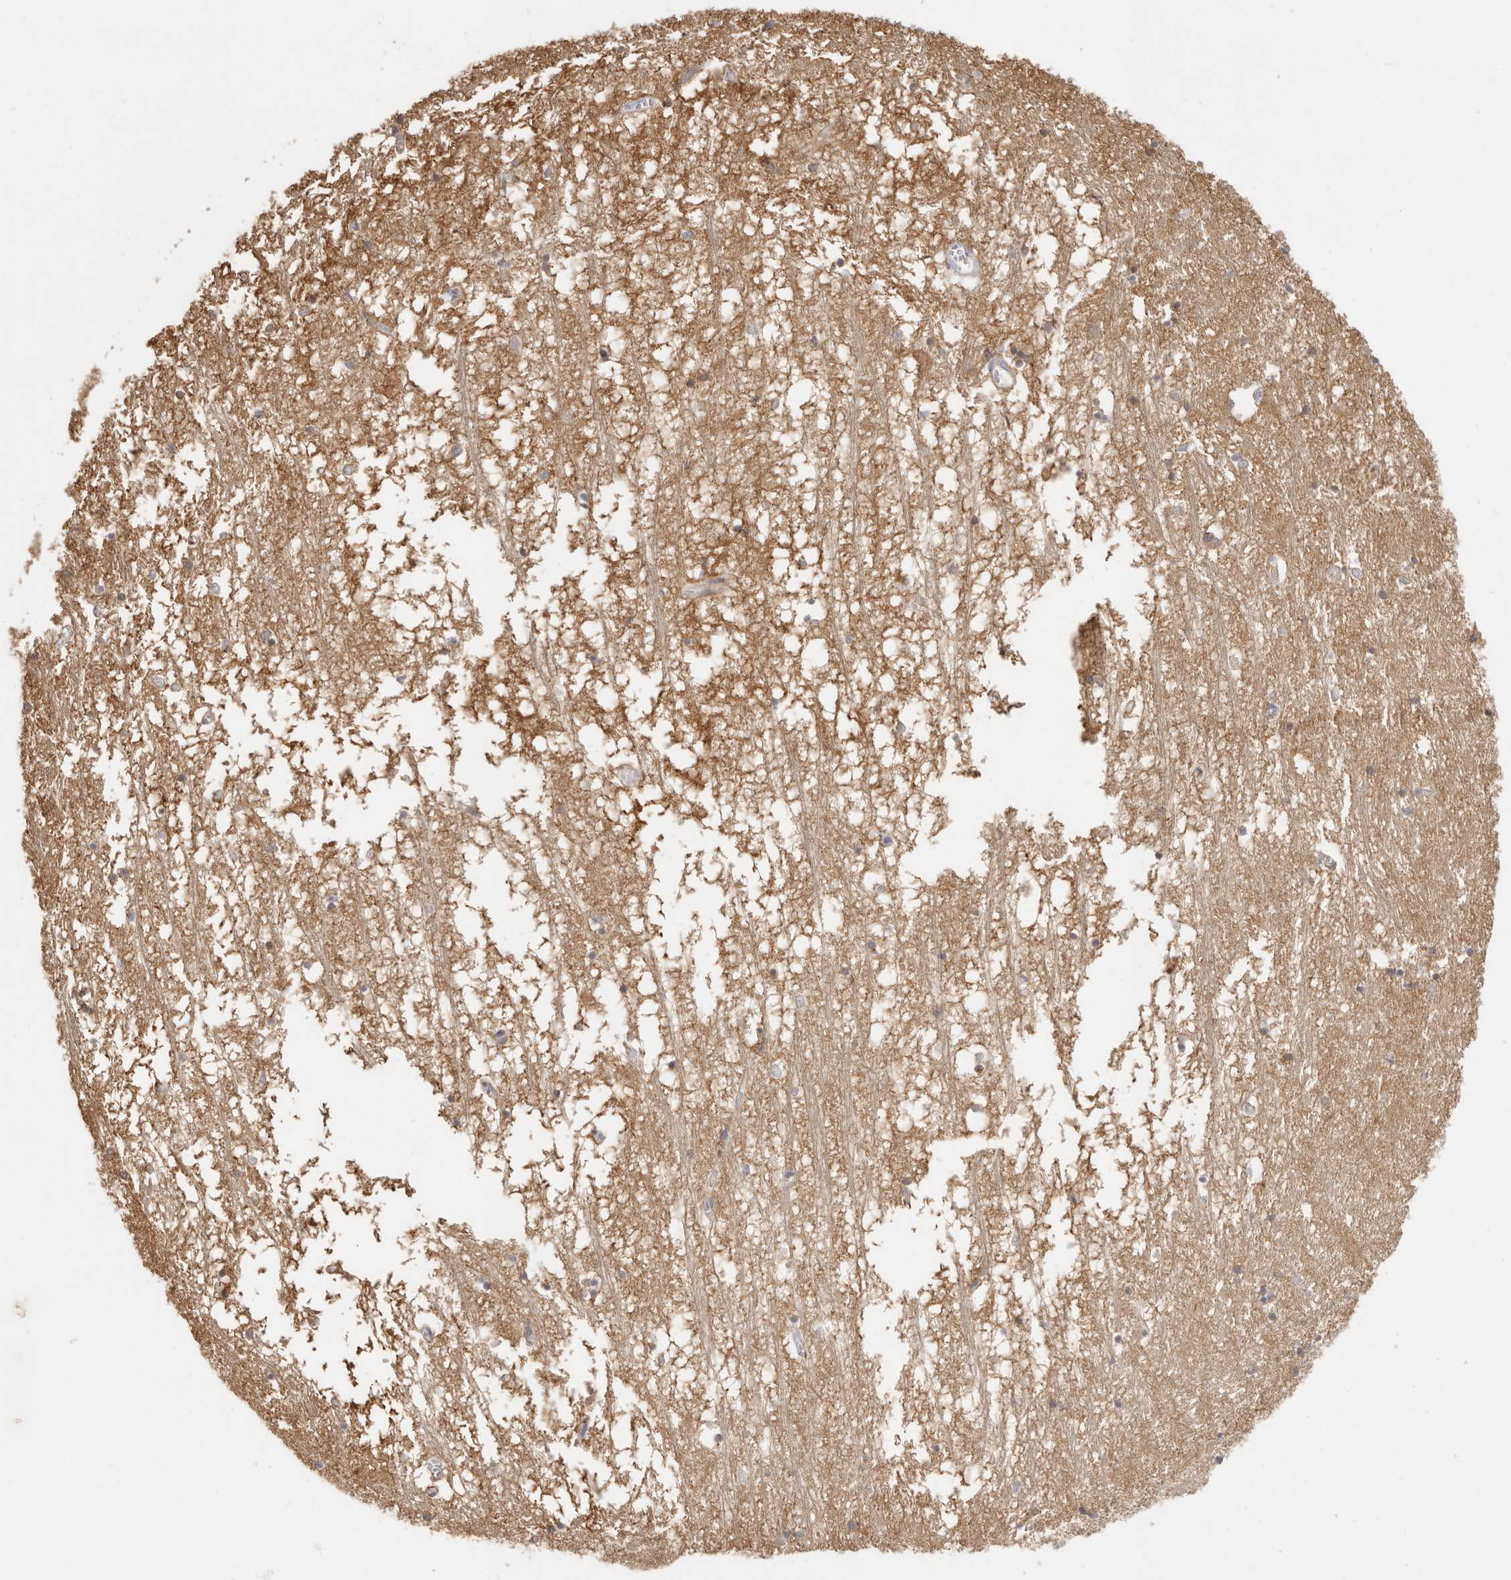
{"staining": {"intensity": "moderate", "quantity": "25%-75%", "location": "cytoplasmic/membranous"}, "tissue": "hippocampus", "cell_type": "Glial cells", "image_type": "normal", "snomed": [{"axis": "morphology", "description": "Normal tissue, NOS"}, {"axis": "topography", "description": "Hippocampus"}], "caption": "Moderate cytoplasmic/membranous positivity for a protein is seen in approximately 25%-75% of glial cells of unremarkable hippocampus using immunohistochemistry.", "gene": "CSK", "patient": {"sex": "male", "age": 70}}